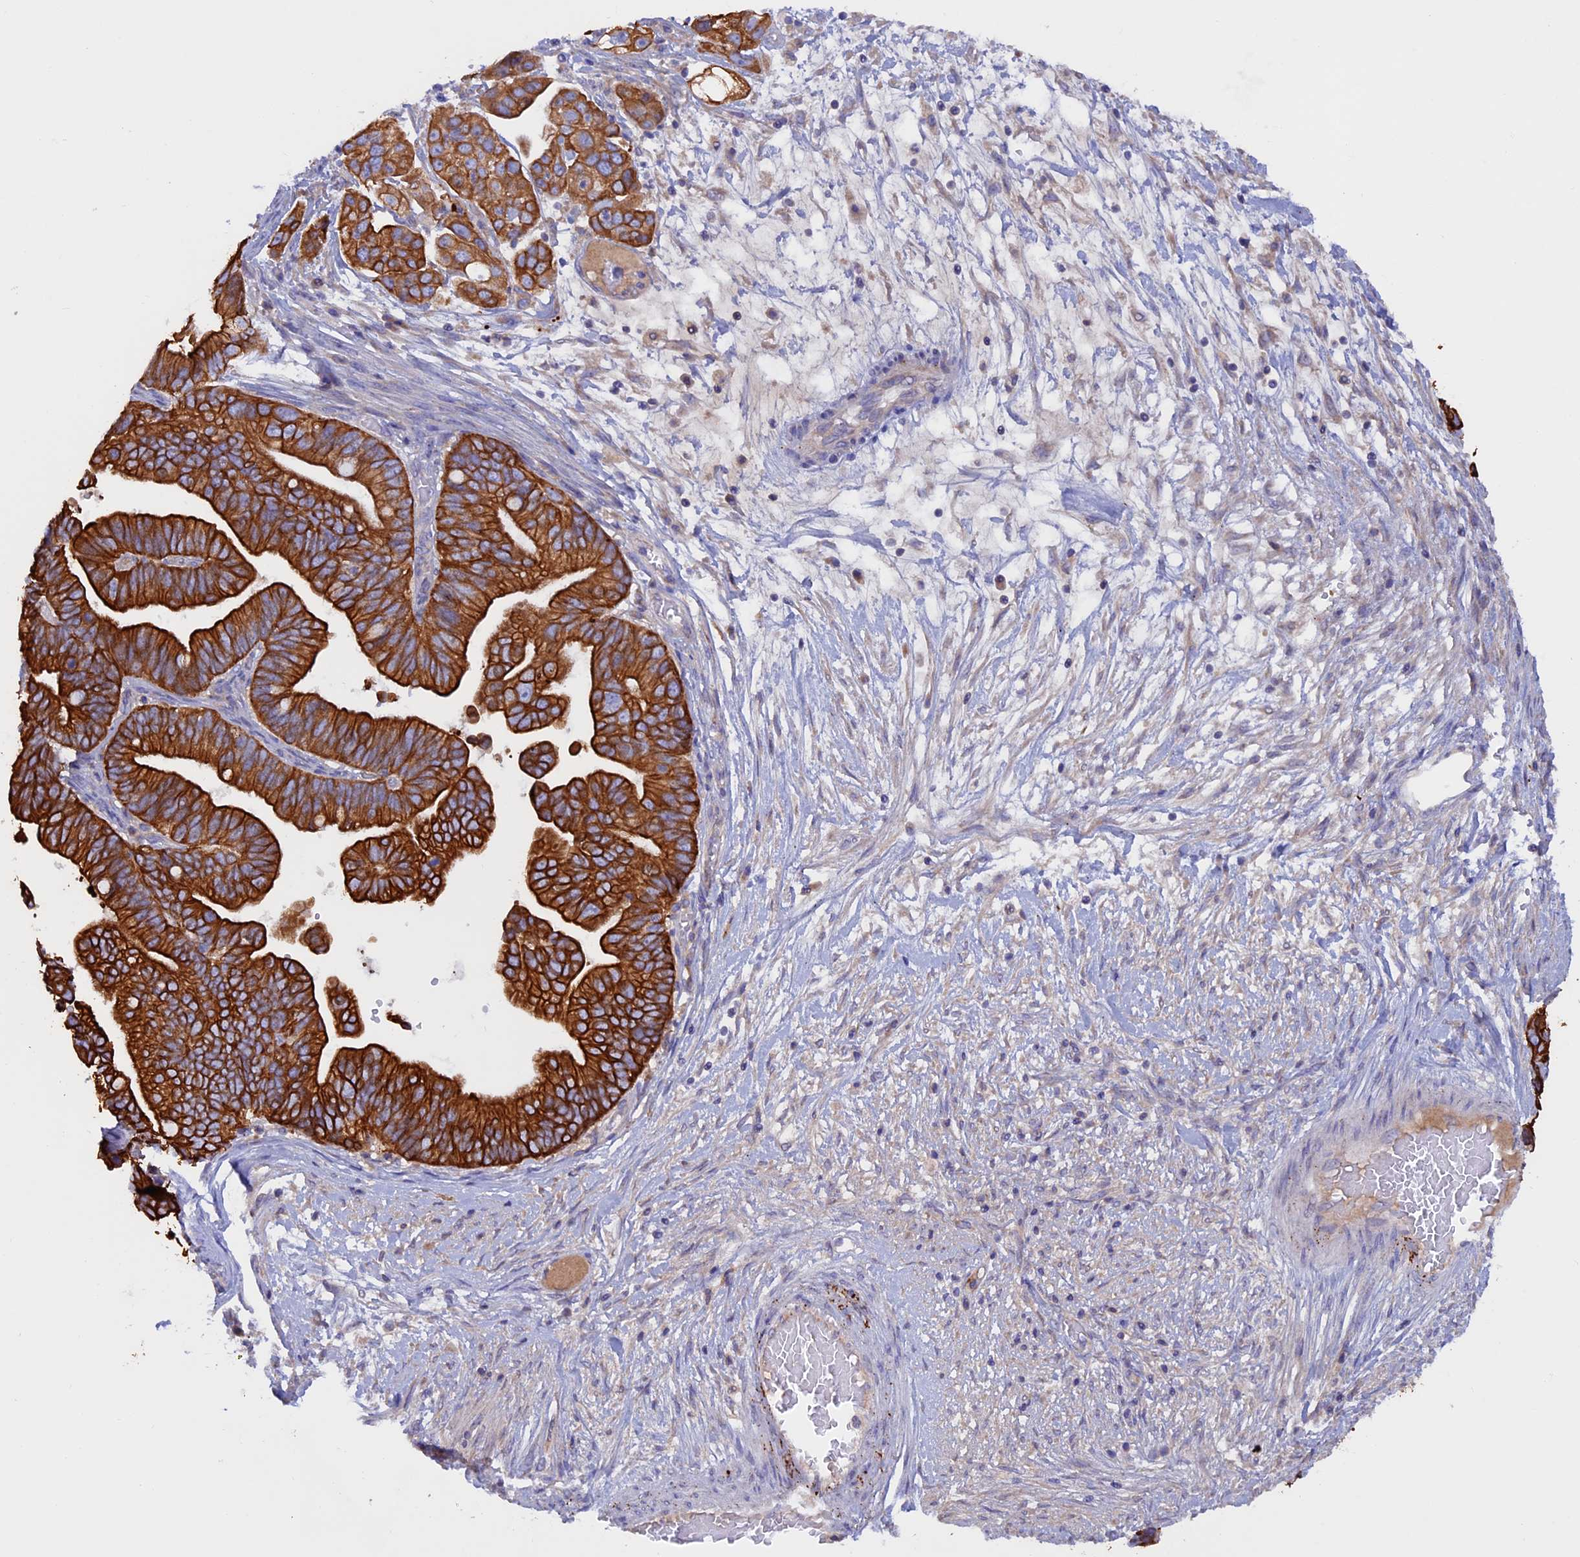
{"staining": {"intensity": "strong", "quantity": ">75%", "location": "cytoplasmic/membranous"}, "tissue": "ovarian cancer", "cell_type": "Tumor cells", "image_type": "cancer", "snomed": [{"axis": "morphology", "description": "Cystadenocarcinoma, serous, NOS"}, {"axis": "topography", "description": "Ovary"}], "caption": "About >75% of tumor cells in ovarian cancer show strong cytoplasmic/membranous protein positivity as visualized by brown immunohistochemical staining.", "gene": "PTPN9", "patient": {"sex": "female", "age": 56}}